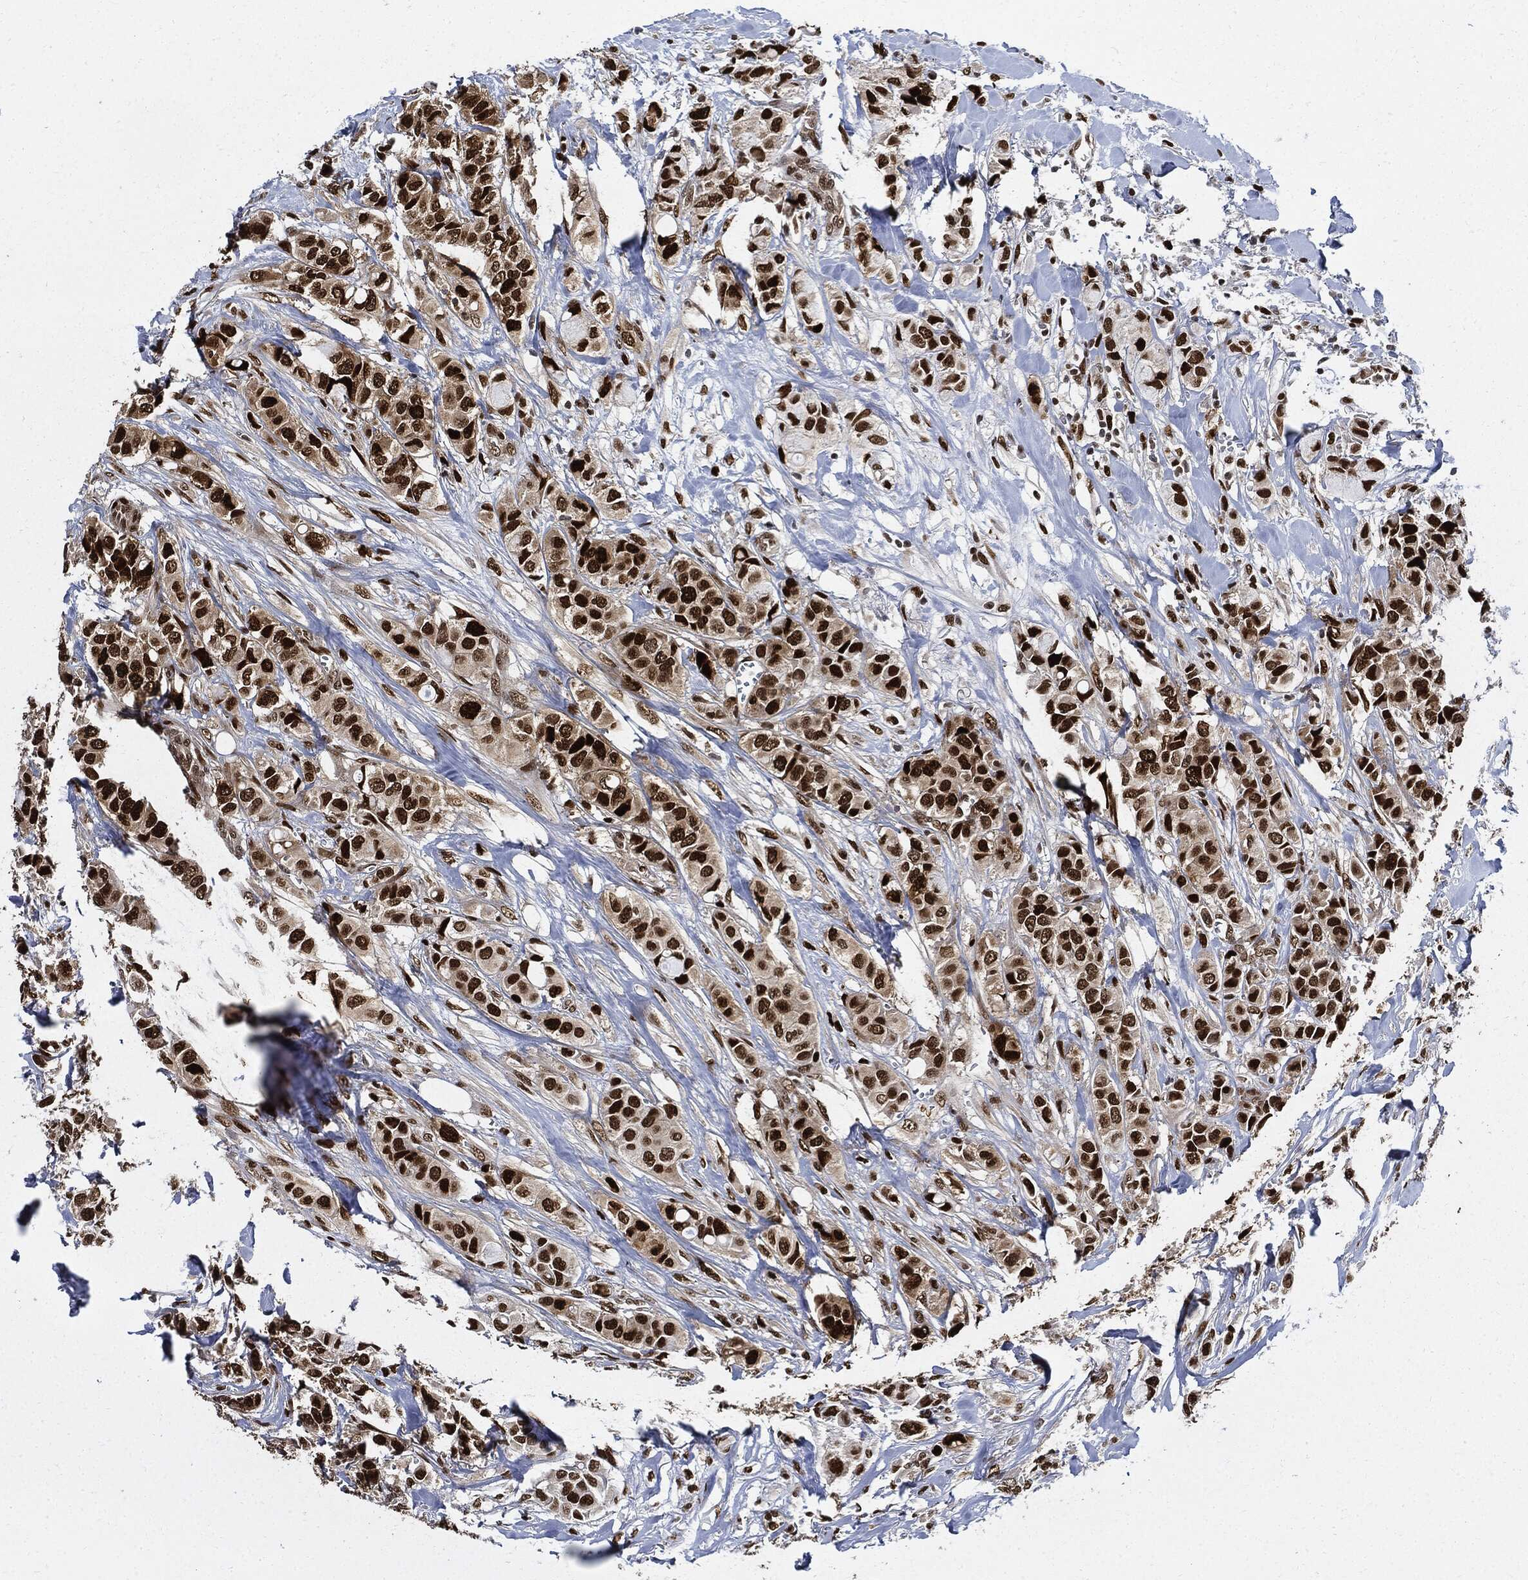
{"staining": {"intensity": "strong", "quantity": ">75%", "location": "nuclear"}, "tissue": "breast cancer", "cell_type": "Tumor cells", "image_type": "cancer", "snomed": [{"axis": "morphology", "description": "Duct carcinoma"}, {"axis": "topography", "description": "Breast"}], "caption": "This micrograph shows breast cancer (invasive ductal carcinoma) stained with immunohistochemistry (IHC) to label a protein in brown. The nuclear of tumor cells show strong positivity for the protein. Nuclei are counter-stained blue.", "gene": "PCNA", "patient": {"sex": "female", "age": 85}}